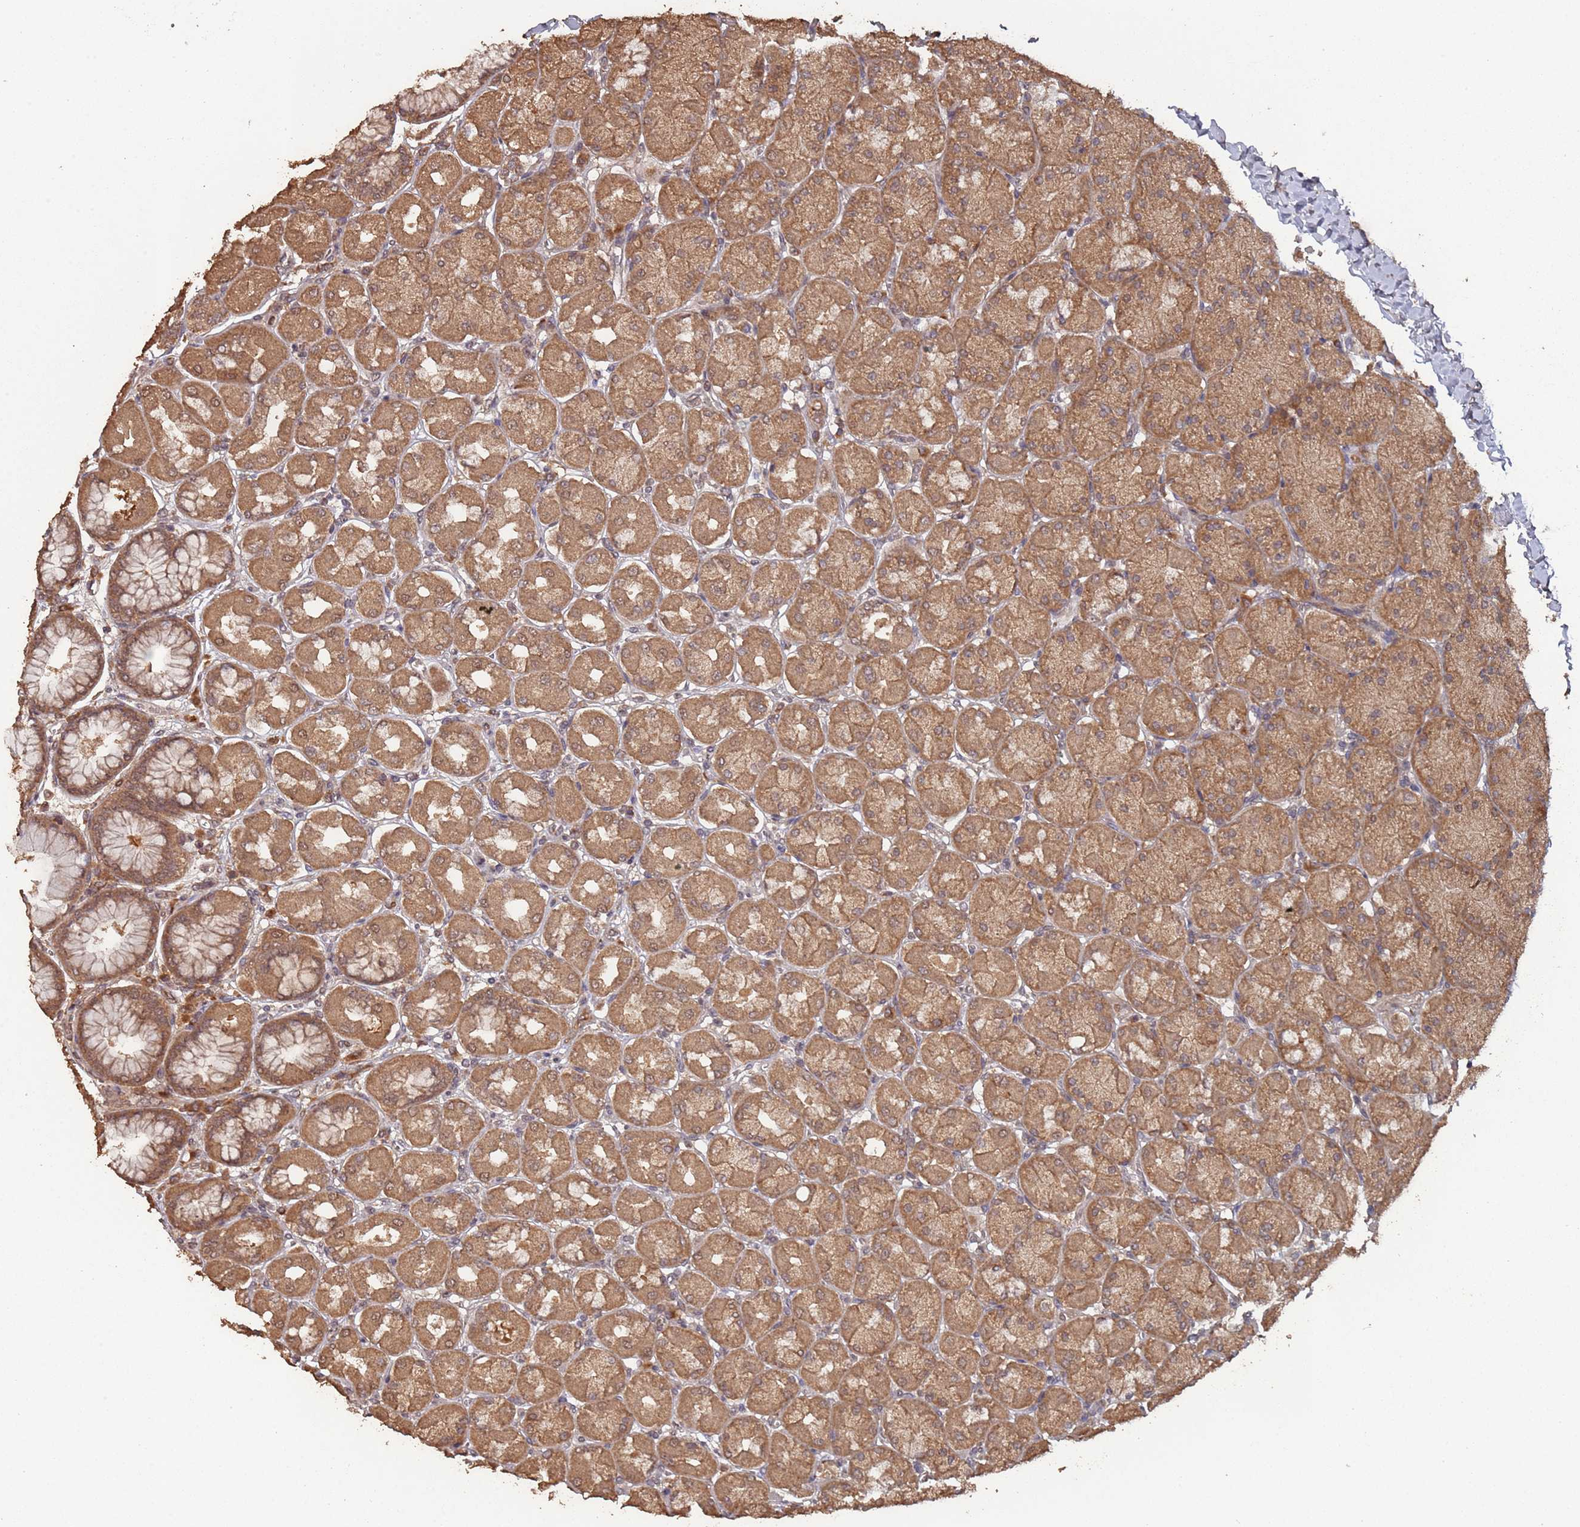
{"staining": {"intensity": "moderate", "quantity": ">75%", "location": "cytoplasmic/membranous"}, "tissue": "stomach", "cell_type": "Glandular cells", "image_type": "normal", "snomed": [{"axis": "morphology", "description": "Normal tissue, NOS"}, {"axis": "topography", "description": "Stomach, upper"}], "caption": "Moderate cytoplasmic/membranous positivity is seen in about >75% of glandular cells in normal stomach. The protein of interest is shown in brown color, while the nuclei are stained blue.", "gene": "FRAT1", "patient": {"sex": "female", "age": 56}}